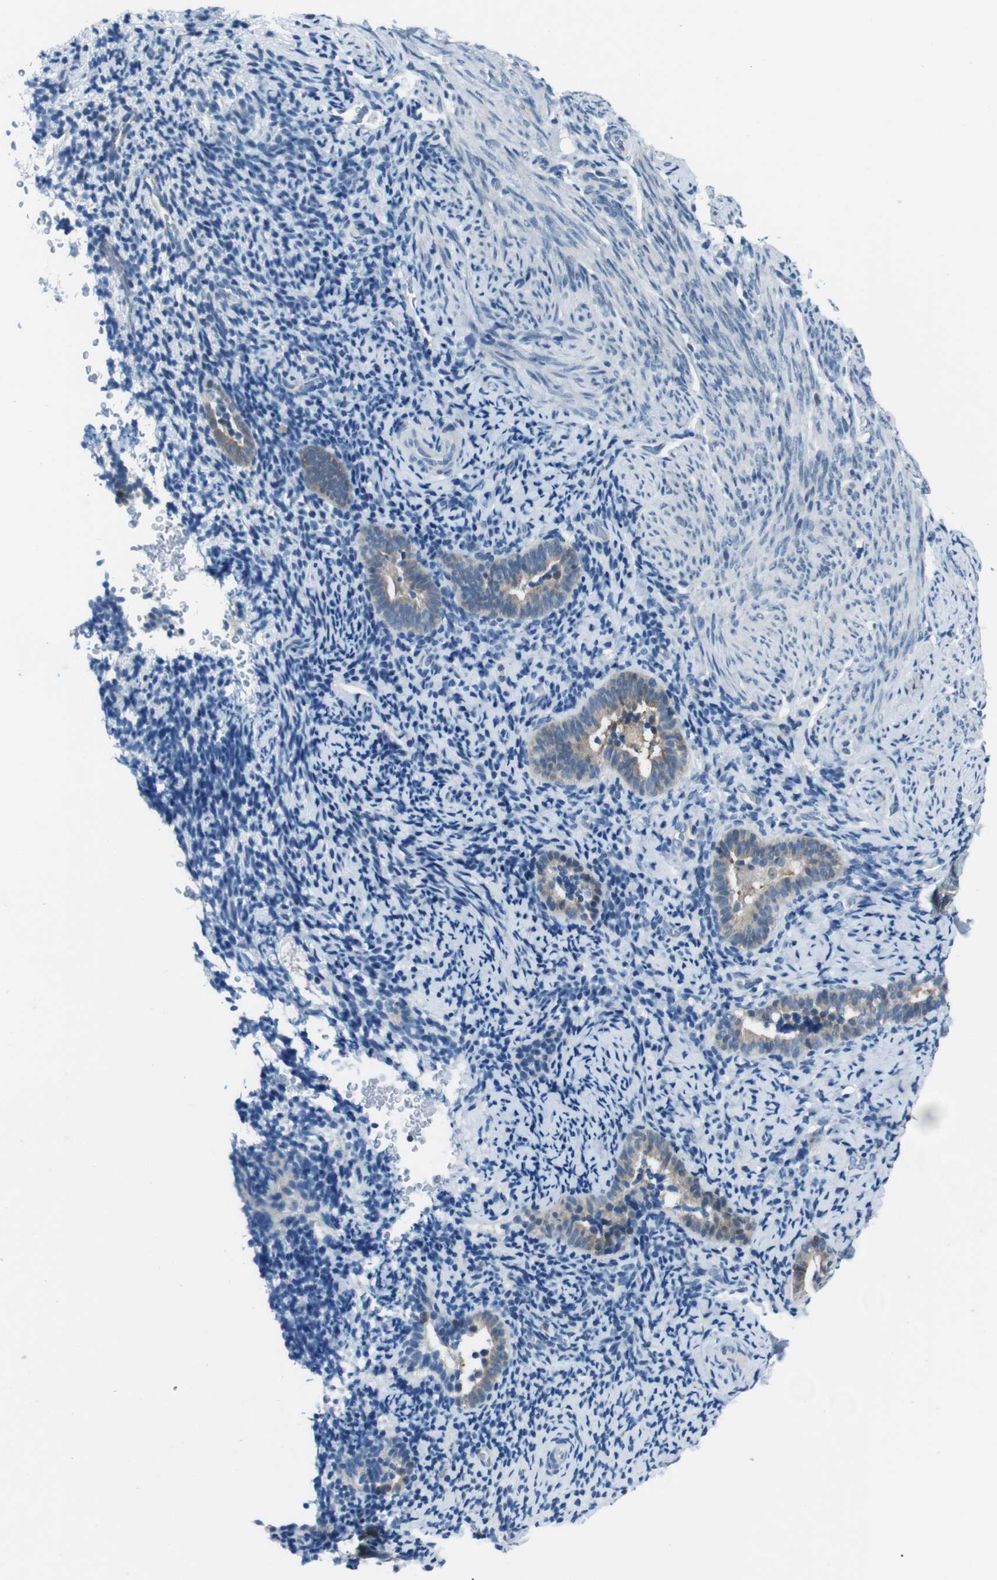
{"staining": {"intensity": "negative", "quantity": "none", "location": "none"}, "tissue": "endometrium", "cell_type": "Cells in endometrial stroma", "image_type": "normal", "snomed": [{"axis": "morphology", "description": "Normal tissue, NOS"}, {"axis": "topography", "description": "Endometrium"}], "caption": "A high-resolution image shows immunohistochemistry staining of benign endometrium, which displays no significant positivity in cells in endometrial stroma.", "gene": "LRP5", "patient": {"sex": "female", "age": 51}}